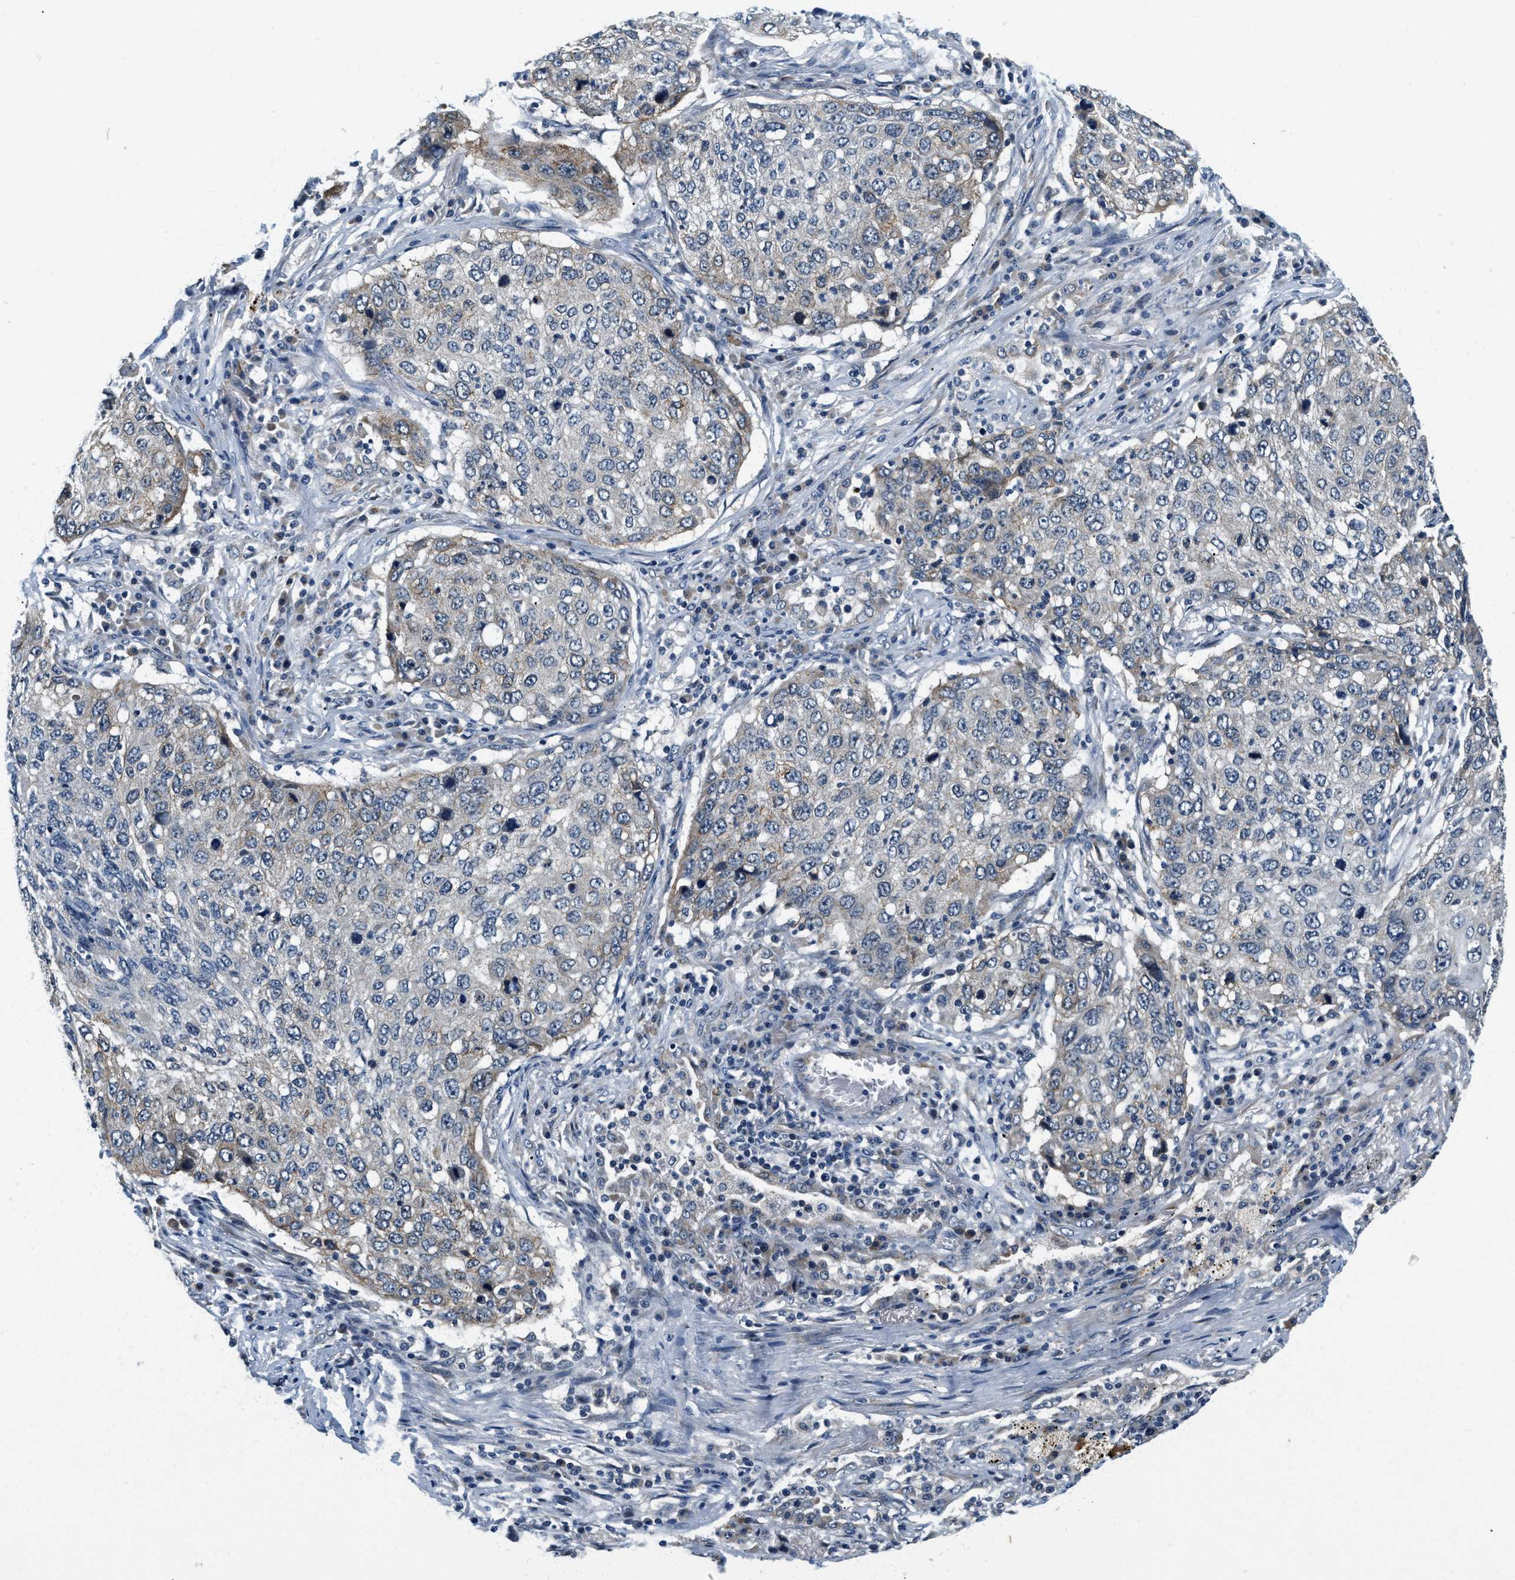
{"staining": {"intensity": "negative", "quantity": "none", "location": "none"}, "tissue": "lung cancer", "cell_type": "Tumor cells", "image_type": "cancer", "snomed": [{"axis": "morphology", "description": "Squamous cell carcinoma, NOS"}, {"axis": "topography", "description": "Lung"}], "caption": "High power microscopy photomicrograph of an immunohistochemistry image of lung cancer, revealing no significant positivity in tumor cells.", "gene": "YAE1", "patient": {"sex": "female", "age": 63}}